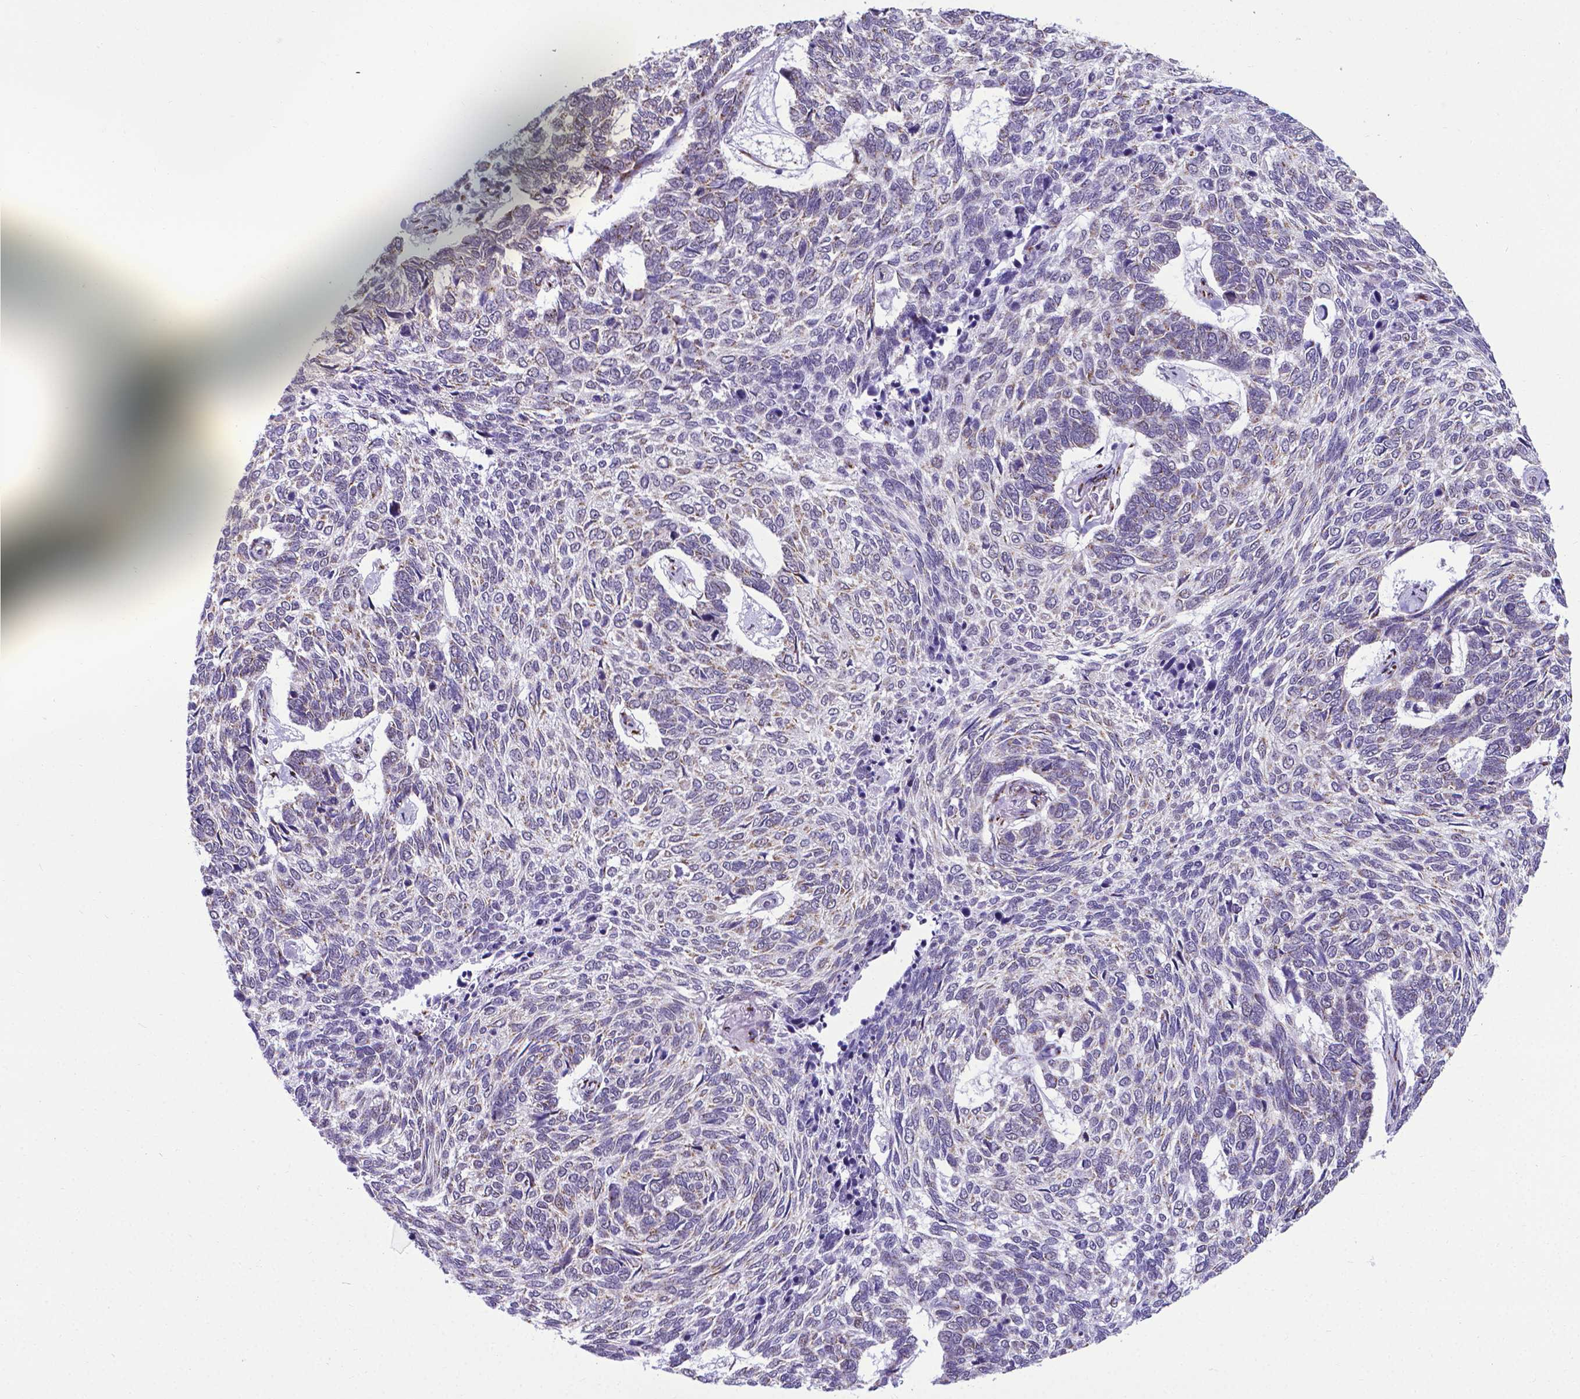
{"staining": {"intensity": "weak", "quantity": "25%-75%", "location": "cytoplasmic/membranous"}, "tissue": "skin cancer", "cell_type": "Tumor cells", "image_type": "cancer", "snomed": [{"axis": "morphology", "description": "Basal cell carcinoma"}, {"axis": "topography", "description": "Skin"}], "caption": "This histopathology image demonstrates immunohistochemistry (IHC) staining of basal cell carcinoma (skin), with low weak cytoplasmic/membranous staining in about 25%-75% of tumor cells.", "gene": "MRPL10", "patient": {"sex": "female", "age": 65}}